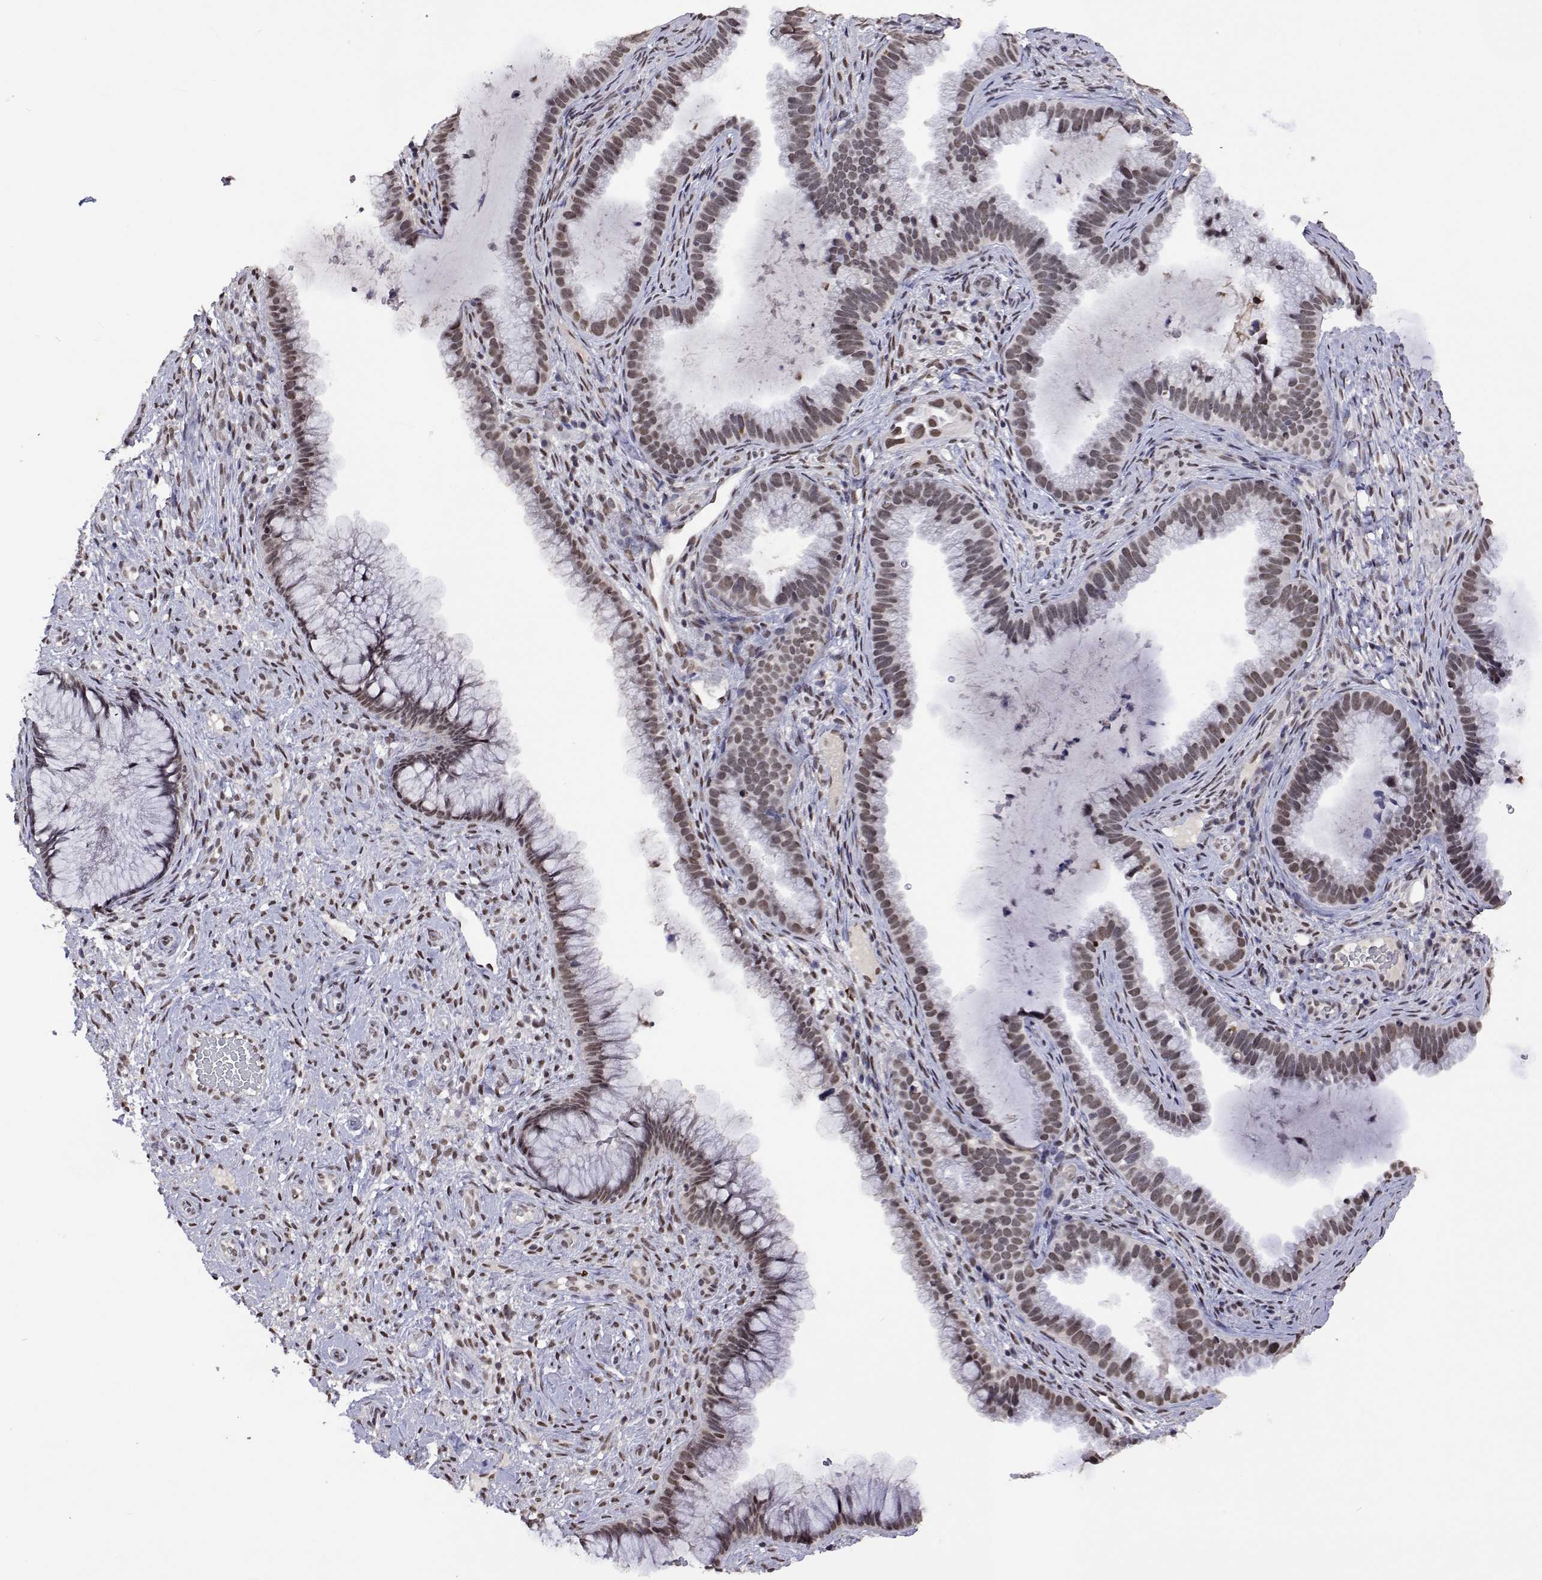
{"staining": {"intensity": "moderate", "quantity": ">75%", "location": "nuclear"}, "tissue": "cervix", "cell_type": "Glandular cells", "image_type": "normal", "snomed": [{"axis": "morphology", "description": "Normal tissue, NOS"}, {"axis": "topography", "description": "Cervix"}], "caption": "This image displays immunohistochemistry (IHC) staining of unremarkable human cervix, with medium moderate nuclear positivity in about >75% of glandular cells.", "gene": "HNRNPA0", "patient": {"sex": "female", "age": 34}}